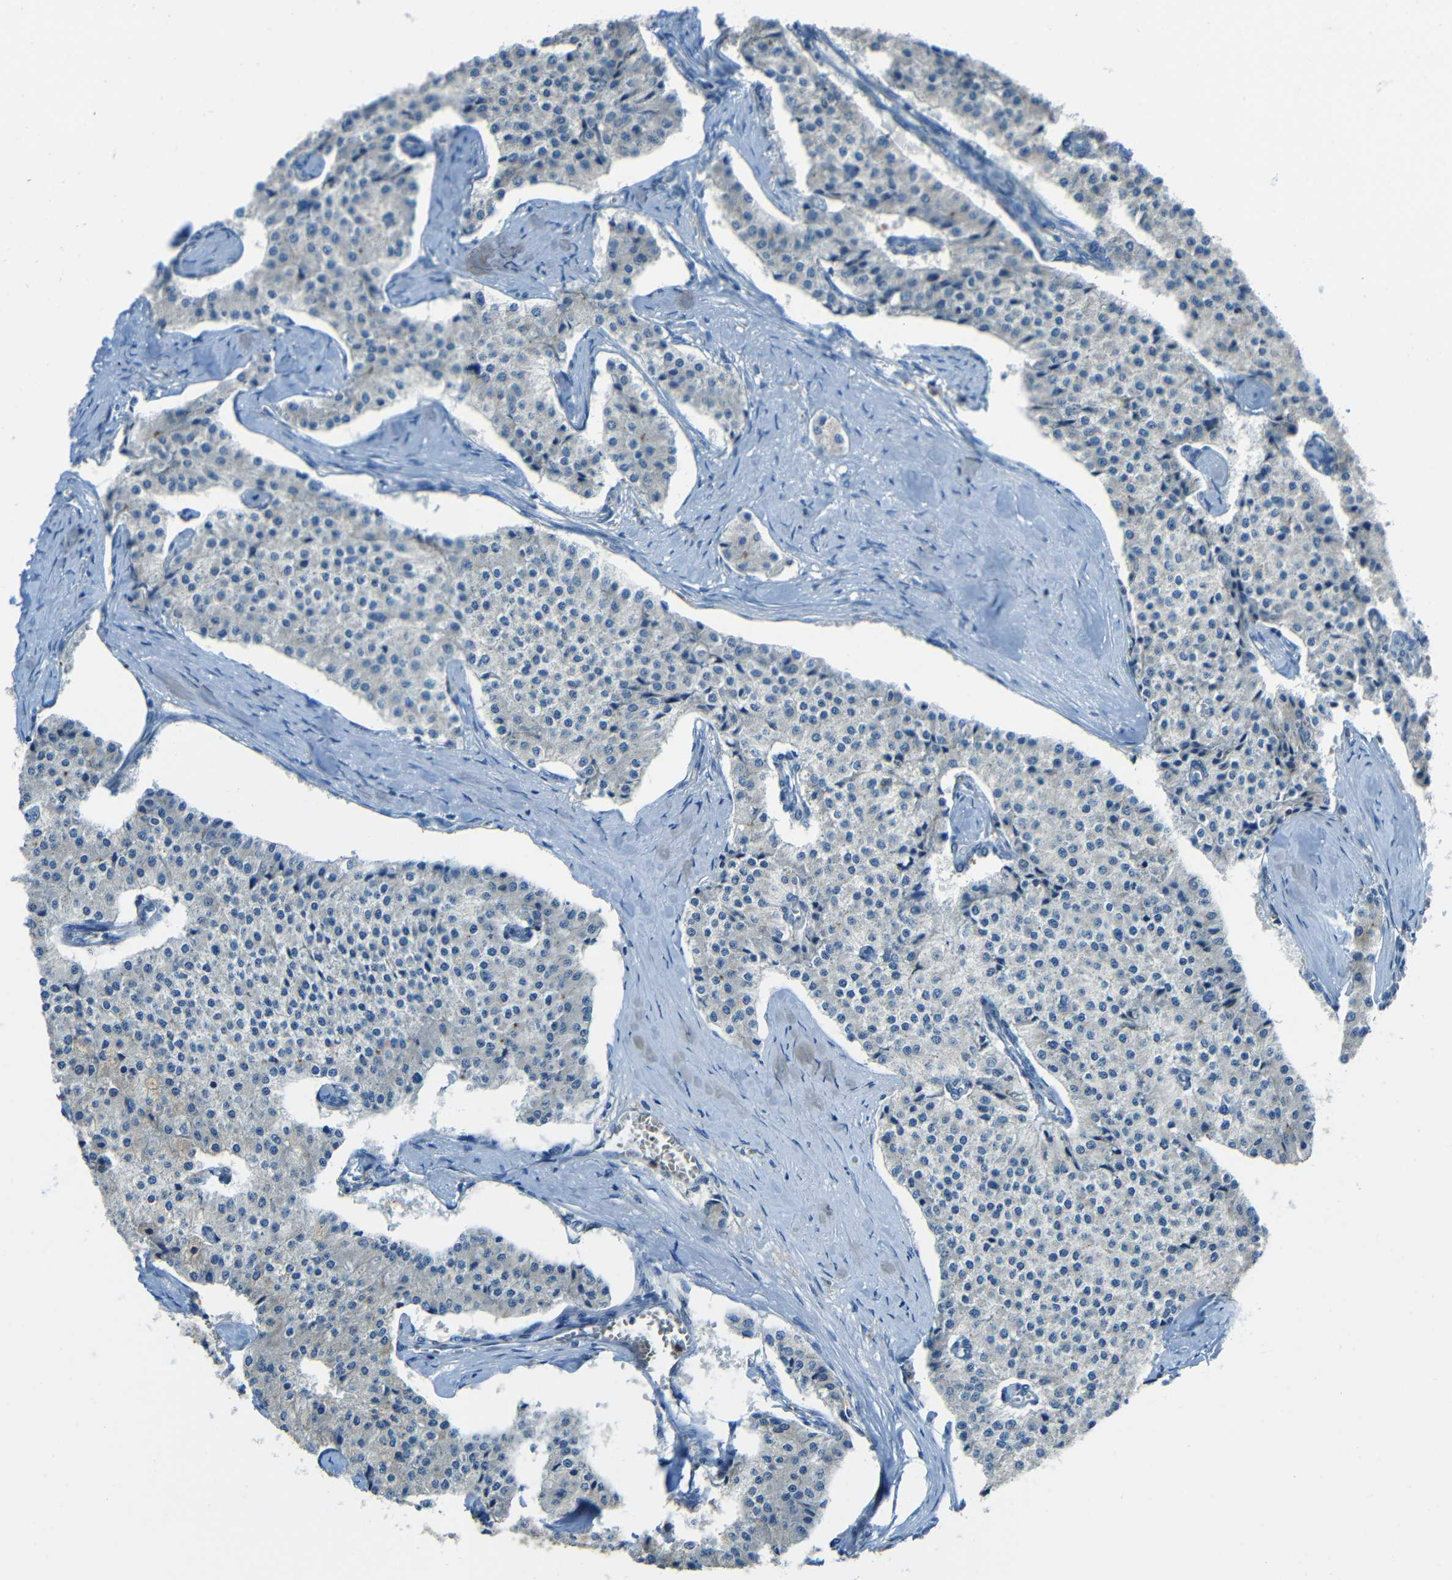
{"staining": {"intensity": "negative", "quantity": "none", "location": "none"}, "tissue": "carcinoid", "cell_type": "Tumor cells", "image_type": "cancer", "snomed": [{"axis": "morphology", "description": "Carcinoid, malignant, NOS"}, {"axis": "topography", "description": "Colon"}], "caption": "Immunohistochemistry histopathology image of neoplastic tissue: carcinoid (malignant) stained with DAB (3,3'-diaminobenzidine) shows no significant protein staining in tumor cells.", "gene": "CYP26B1", "patient": {"sex": "female", "age": 52}}